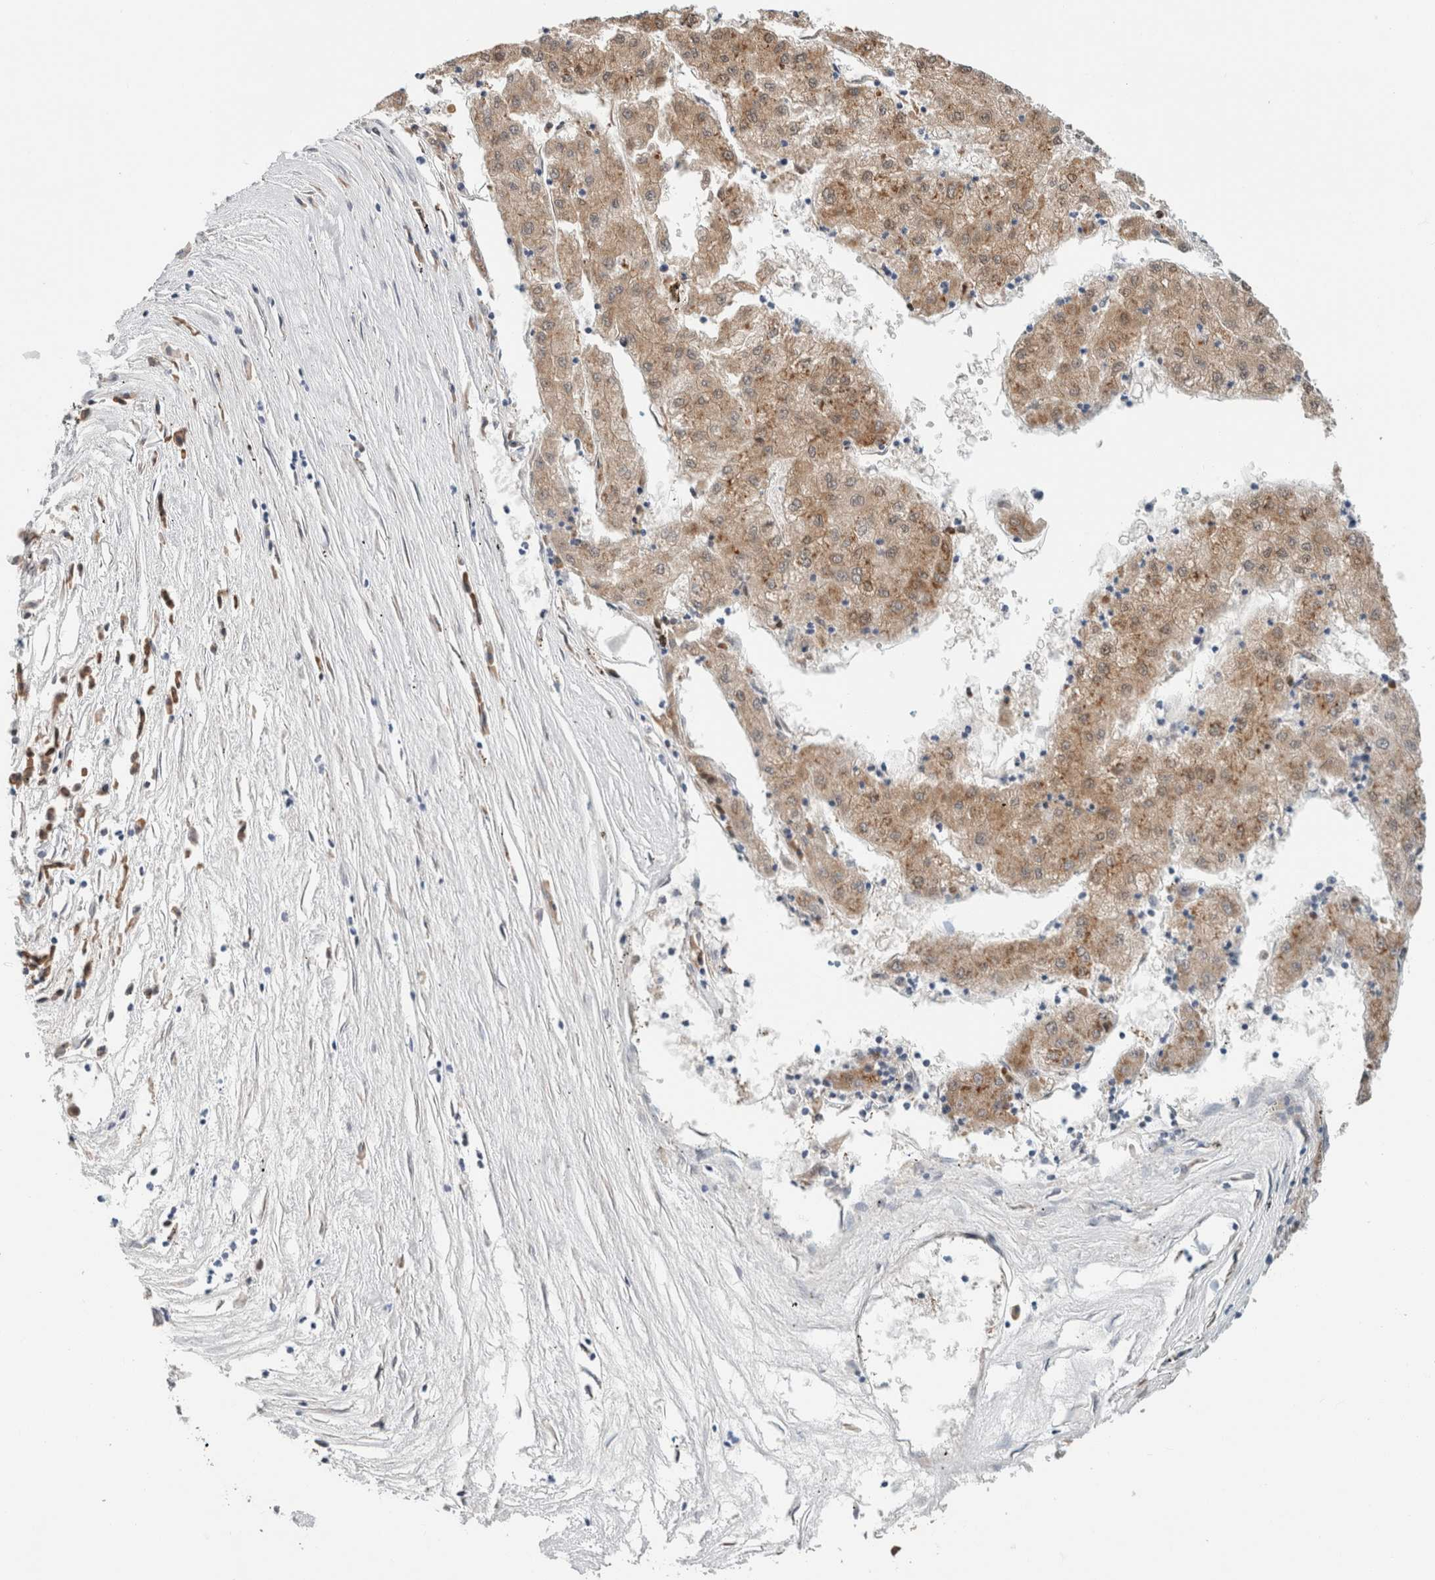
{"staining": {"intensity": "moderate", "quantity": ">75%", "location": "cytoplasmic/membranous"}, "tissue": "liver cancer", "cell_type": "Tumor cells", "image_type": "cancer", "snomed": [{"axis": "morphology", "description": "Carcinoma, Hepatocellular, NOS"}, {"axis": "topography", "description": "Liver"}], "caption": "Human liver hepatocellular carcinoma stained with a brown dye shows moderate cytoplasmic/membranous positive staining in about >75% of tumor cells.", "gene": "CRAT", "patient": {"sex": "male", "age": 72}}